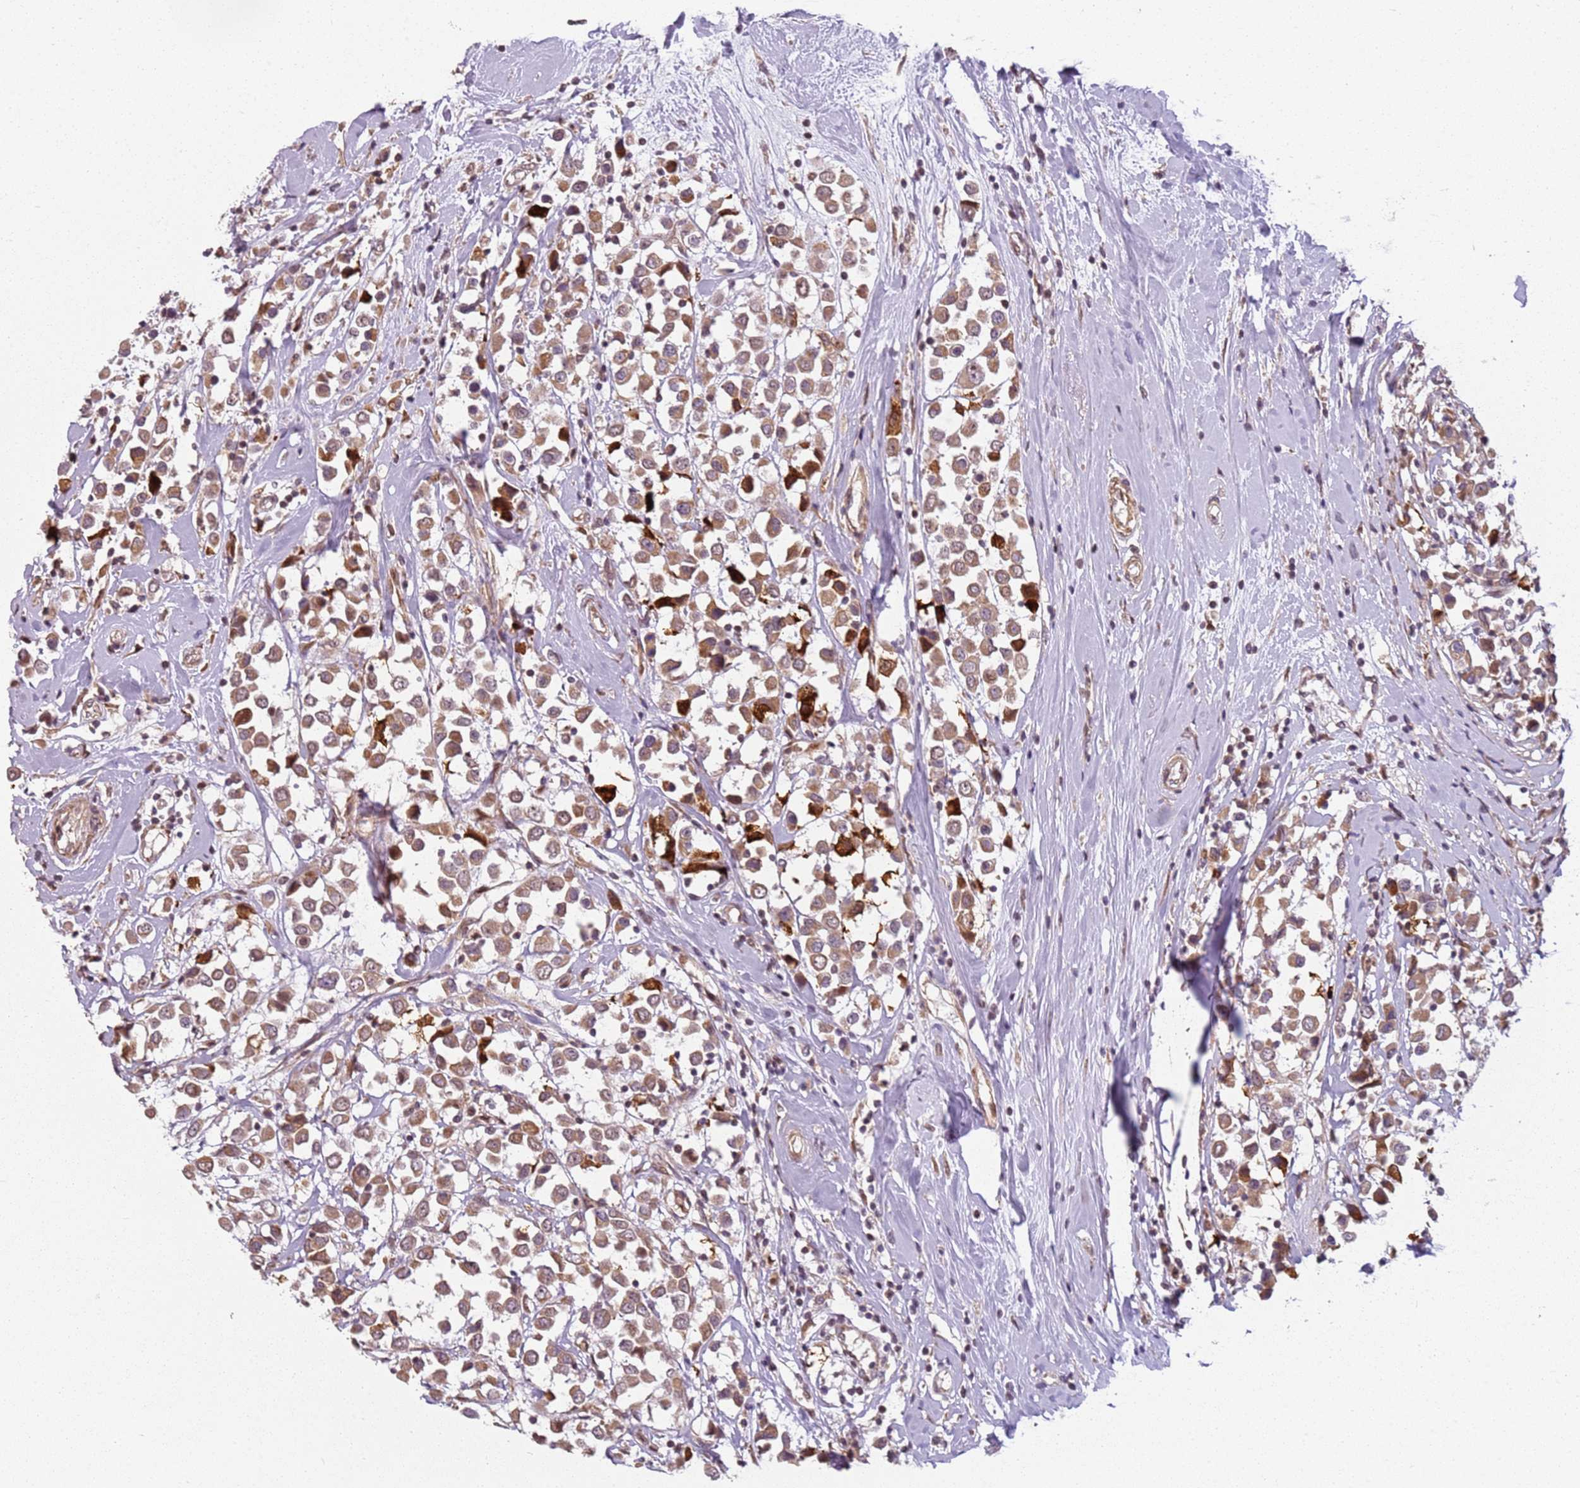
{"staining": {"intensity": "moderate", "quantity": ">75%", "location": "cytoplasmic/membranous"}, "tissue": "breast cancer", "cell_type": "Tumor cells", "image_type": "cancer", "snomed": [{"axis": "morphology", "description": "Duct carcinoma"}, {"axis": "topography", "description": "Breast"}], "caption": "Breast cancer (infiltrating ductal carcinoma) stained for a protein (brown) shows moderate cytoplasmic/membranous positive positivity in about >75% of tumor cells.", "gene": "CHURC1", "patient": {"sex": "female", "age": 61}}